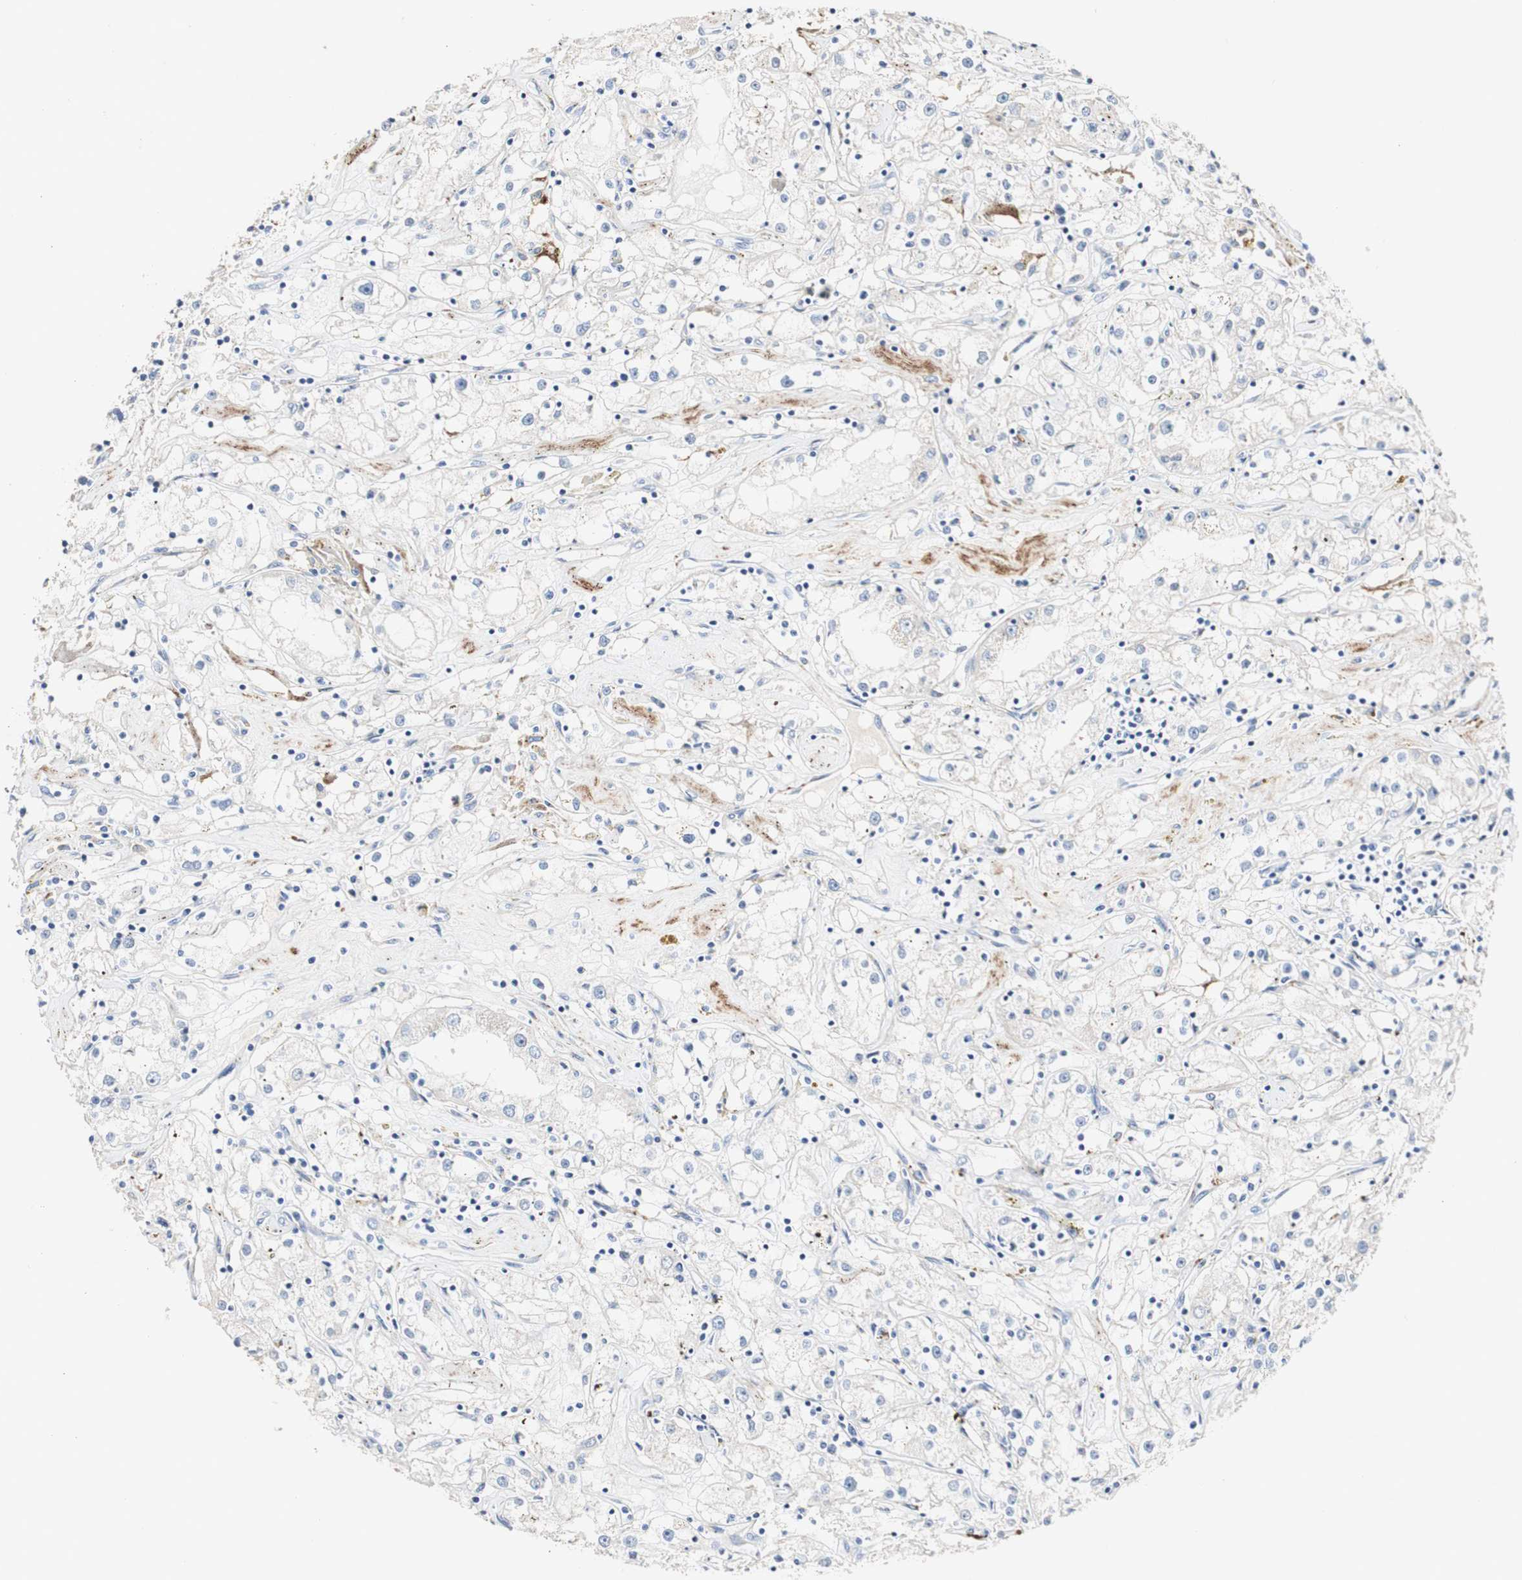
{"staining": {"intensity": "negative", "quantity": "none", "location": "none"}, "tissue": "renal cancer", "cell_type": "Tumor cells", "image_type": "cancer", "snomed": [{"axis": "morphology", "description": "Adenocarcinoma, NOS"}, {"axis": "topography", "description": "Kidney"}], "caption": "This is an immunohistochemistry (IHC) photomicrograph of human renal cancer (adenocarcinoma). There is no positivity in tumor cells.", "gene": "DSC2", "patient": {"sex": "male", "age": 56}}